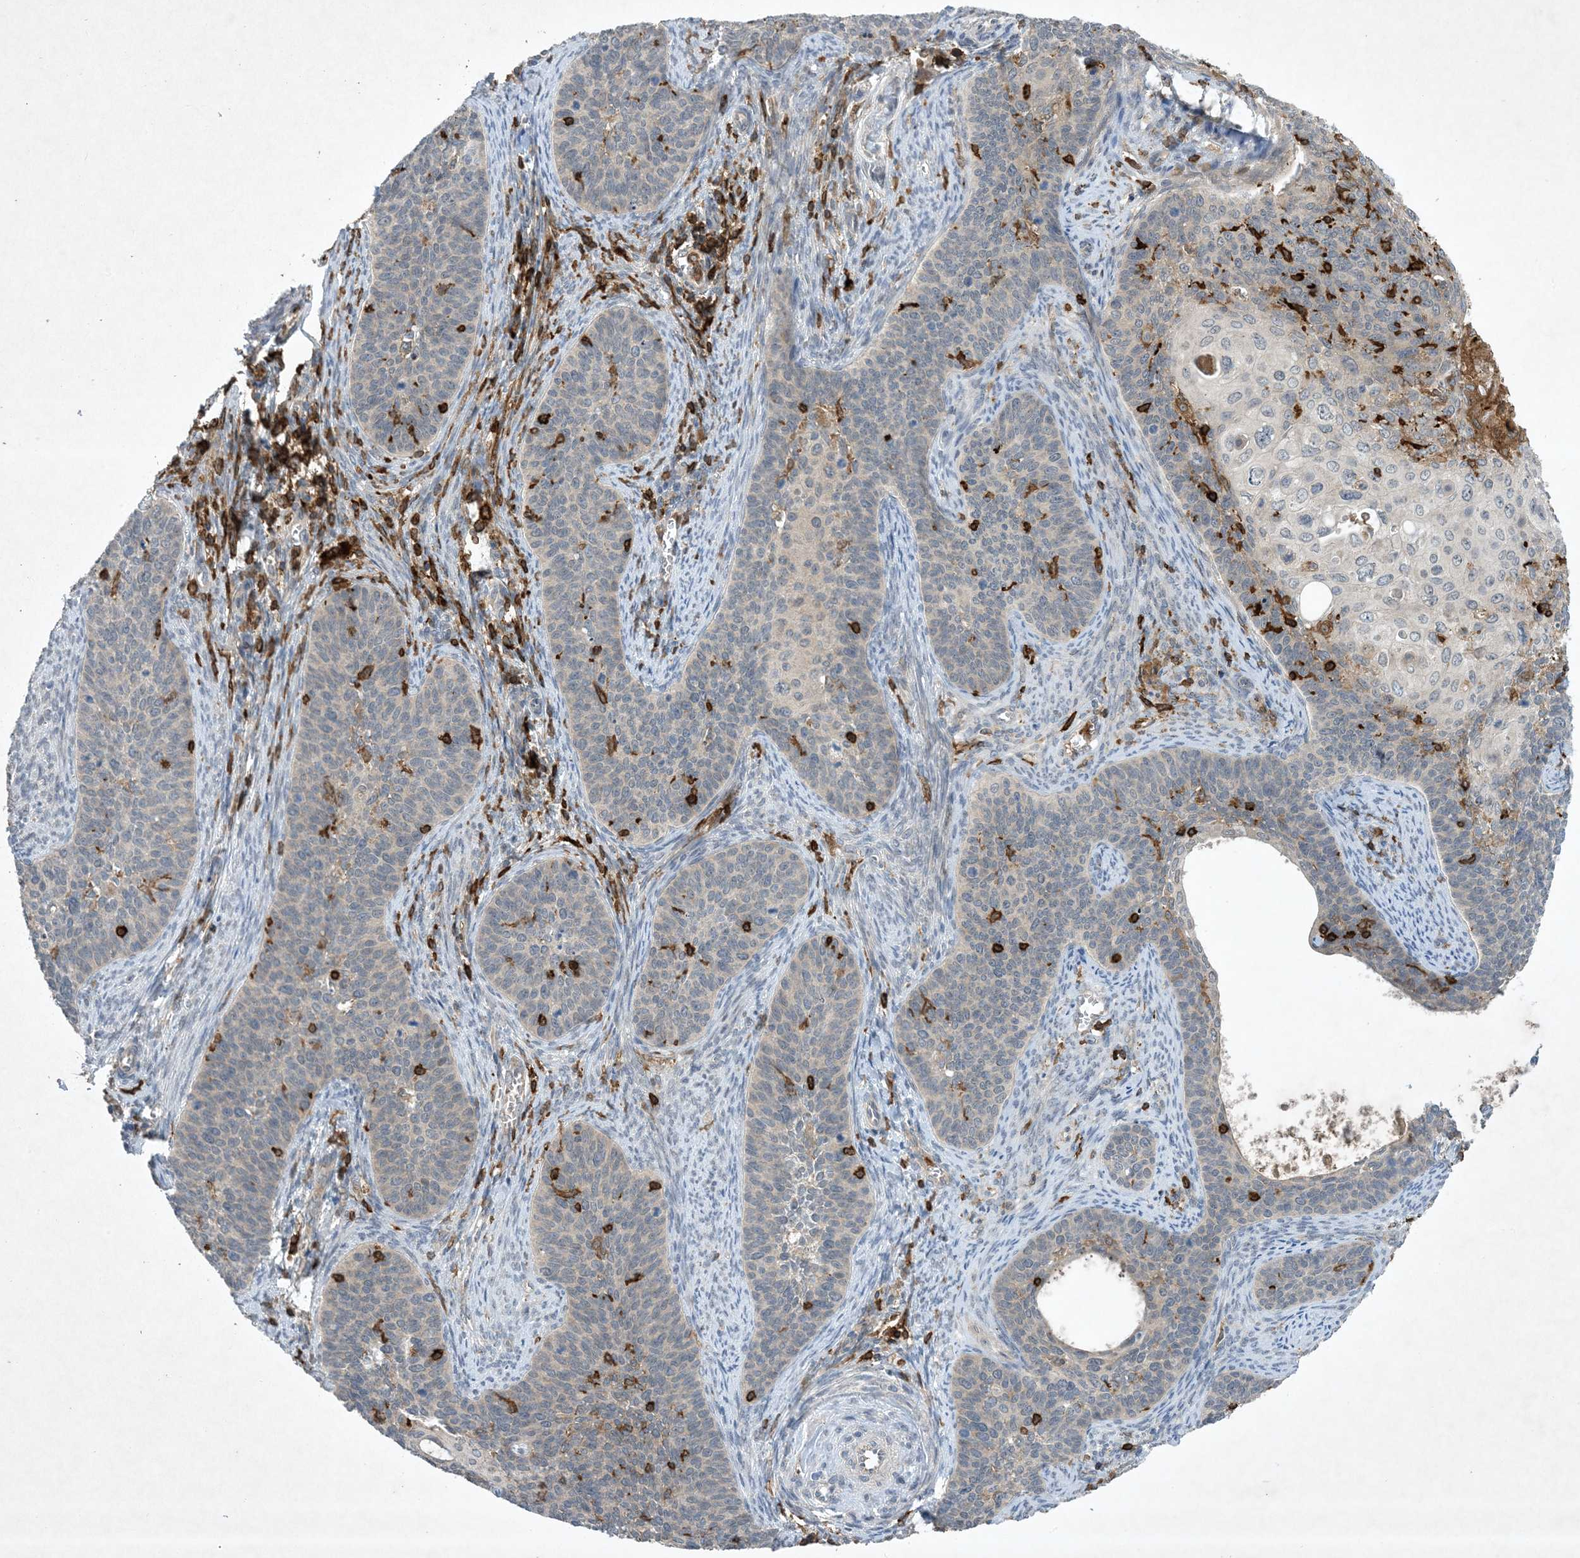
{"staining": {"intensity": "negative", "quantity": "none", "location": "none"}, "tissue": "cervical cancer", "cell_type": "Tumor cells", "image_type": "cancer", "snomed": [{"axis": "morphology", "description": "Squamous cell carcinoma, NOS"}, {"axis": "topography", "description": "Cervix"}], "caption": "An image of human cervical cancer (squamous cell carcinoma) is negative for staining in tumor cells.", "gene": "AK9", "patient": {"sex": "female", "age": 33}}